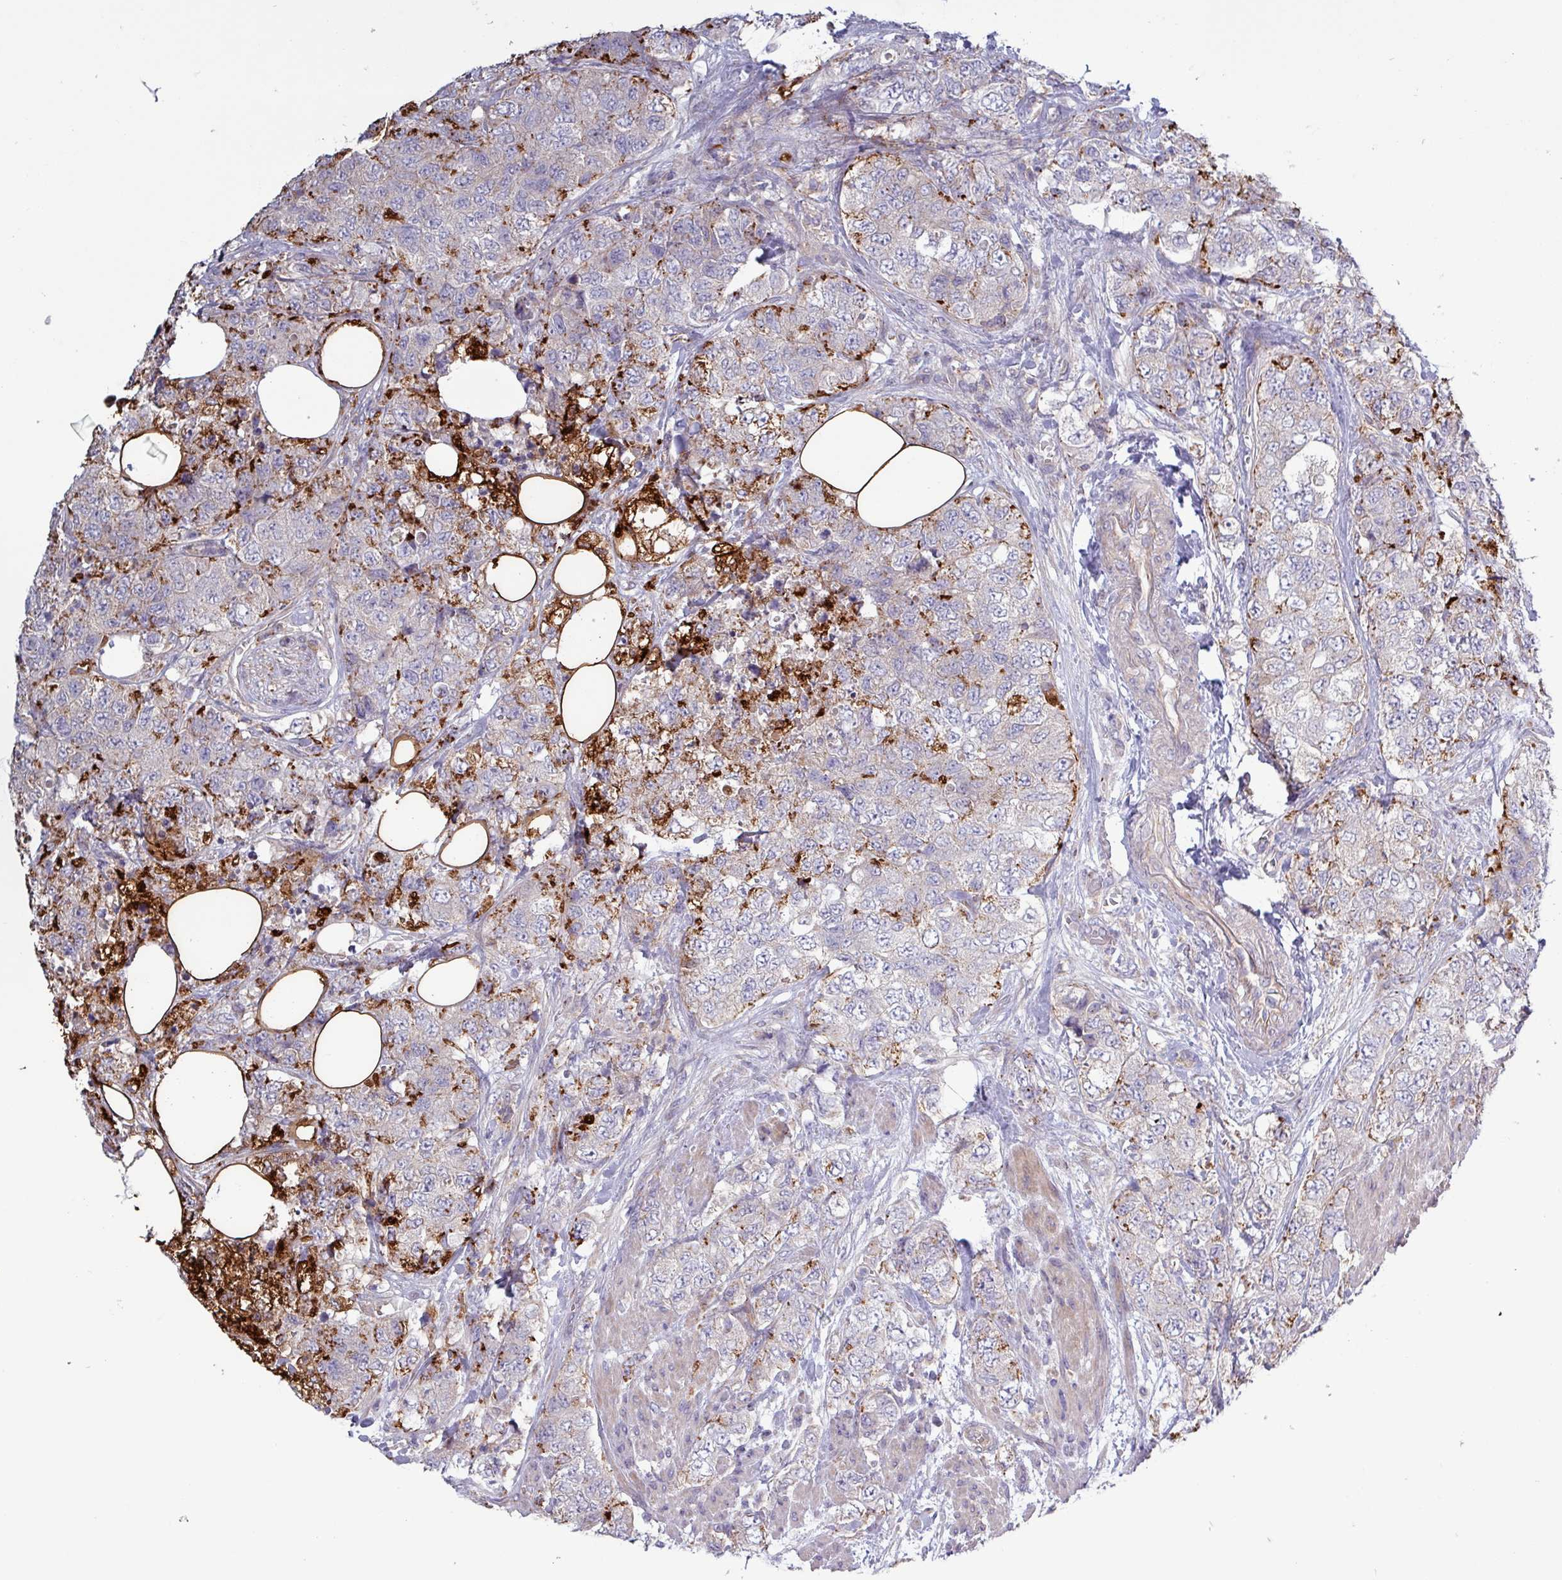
{"staining": {"intensity": "strong", "quantity": "<25%", "location": "cytoplasmic/membranous"}, "tissue": "urothelial cancer", "cell_type": "Tumor cells", "image_type": "cancer", "snomed": [{"axis": "morphology", "description": "Urothelial carcinoma, High grade"}, {"axis": "topography", "description": "Urinary bladder"}], "caption": "Brown immunohistochemical staining in urothelial carcinoma (high-grade) shows strong cytoplasmic/membranous expression in about <25% of tumor cells.", "gene": "PLIN2", "patient": {"sex": "female", "age": 78}}